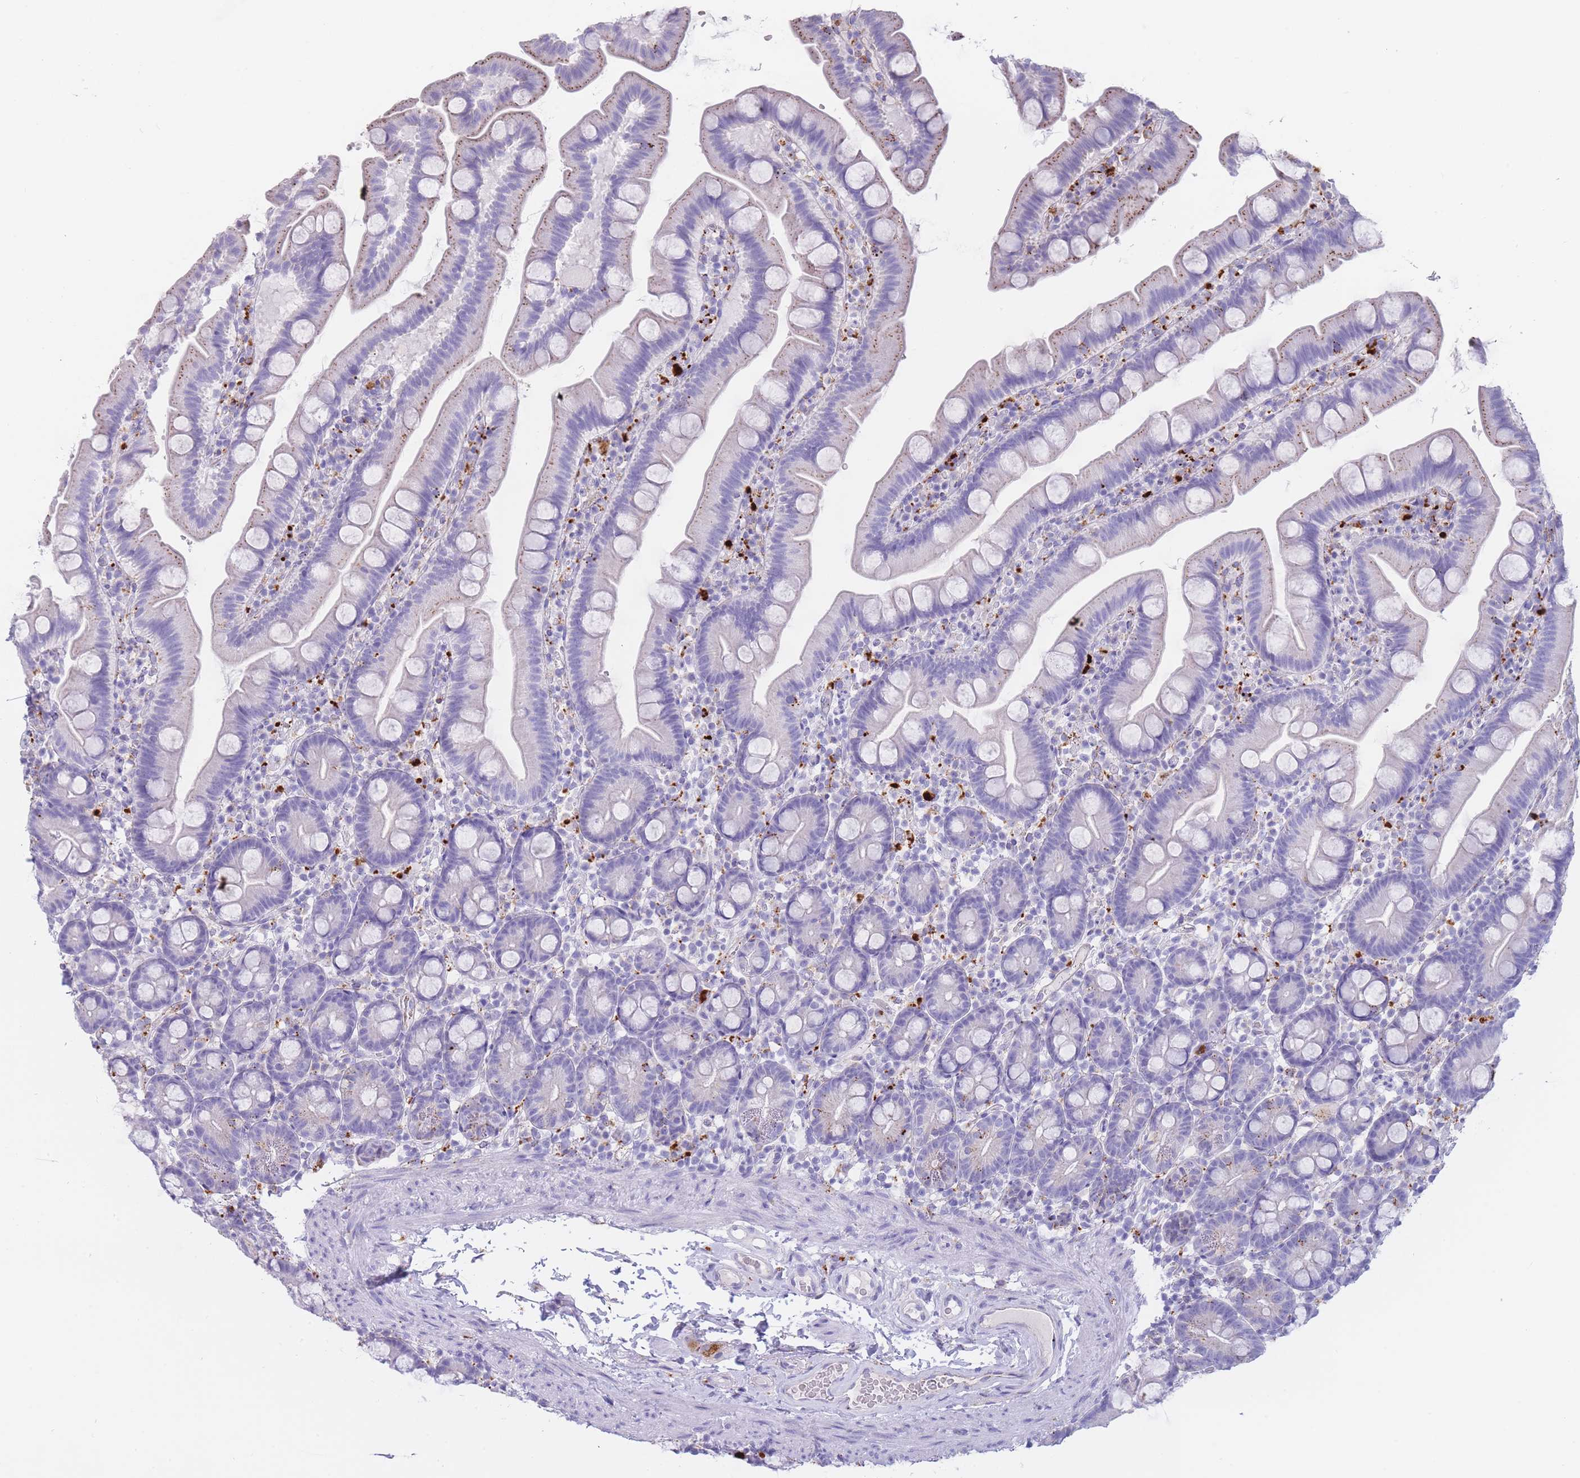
{"staining": {"intensity": "negative", "quantity": "none", "location": "none"}, "tissue": "small intestine", "cell_type": "Glandular cells", "image_type": "normal", "snomed": [{"axis": "morphology", "description": "Normal tissue, NOS"}, {"axis": "topography", "description": "Small intestine"}], "caption": "Immunohistochemical staining of unremarkable human small intestine demonstrates no significant positivity in glandular cells.", "gene": "GAA", "patient": {"sex": "female", "age": 68}}